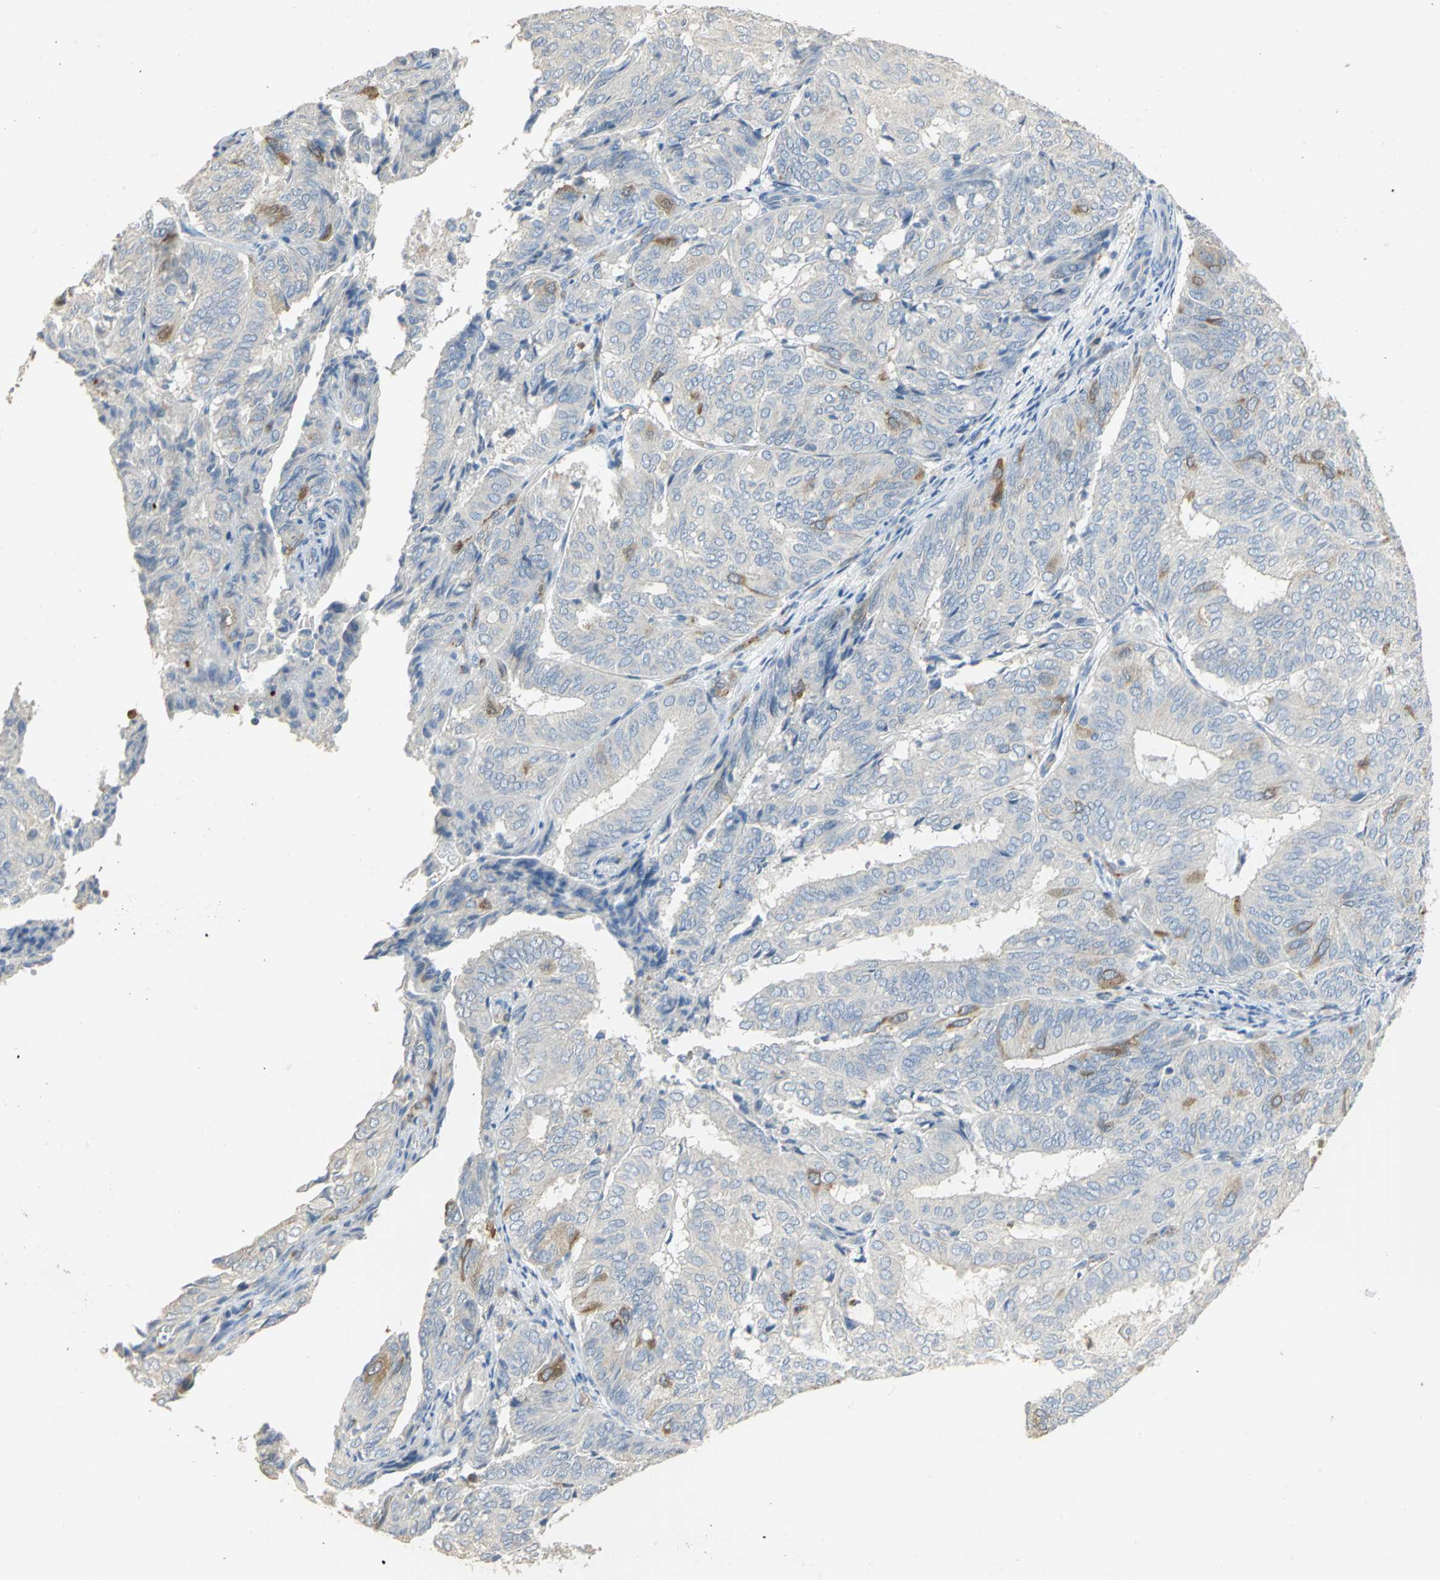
{"staining": {"intensity": "moderate", "quantity": "<25%", "location": "cytoplasmic/membranous"}, "tissue": "endometrial cancer", "cell_type": "Tumor cells", "image_type": "cancer", "snomed": [{"axis": "morphology", "description": "Adenocarcinoma, NOS"}, {"axis": "topography", "description": "Uterus"}], "caption": "Tumor cells demonstrate low levels of moderate cytoplasmic/membranous expression in approximately <25% of cells in human endometrial cancer (adenocarcinoma).", "gene": "DLGAP5", "patient": {"sex": "female", "age": 60}}